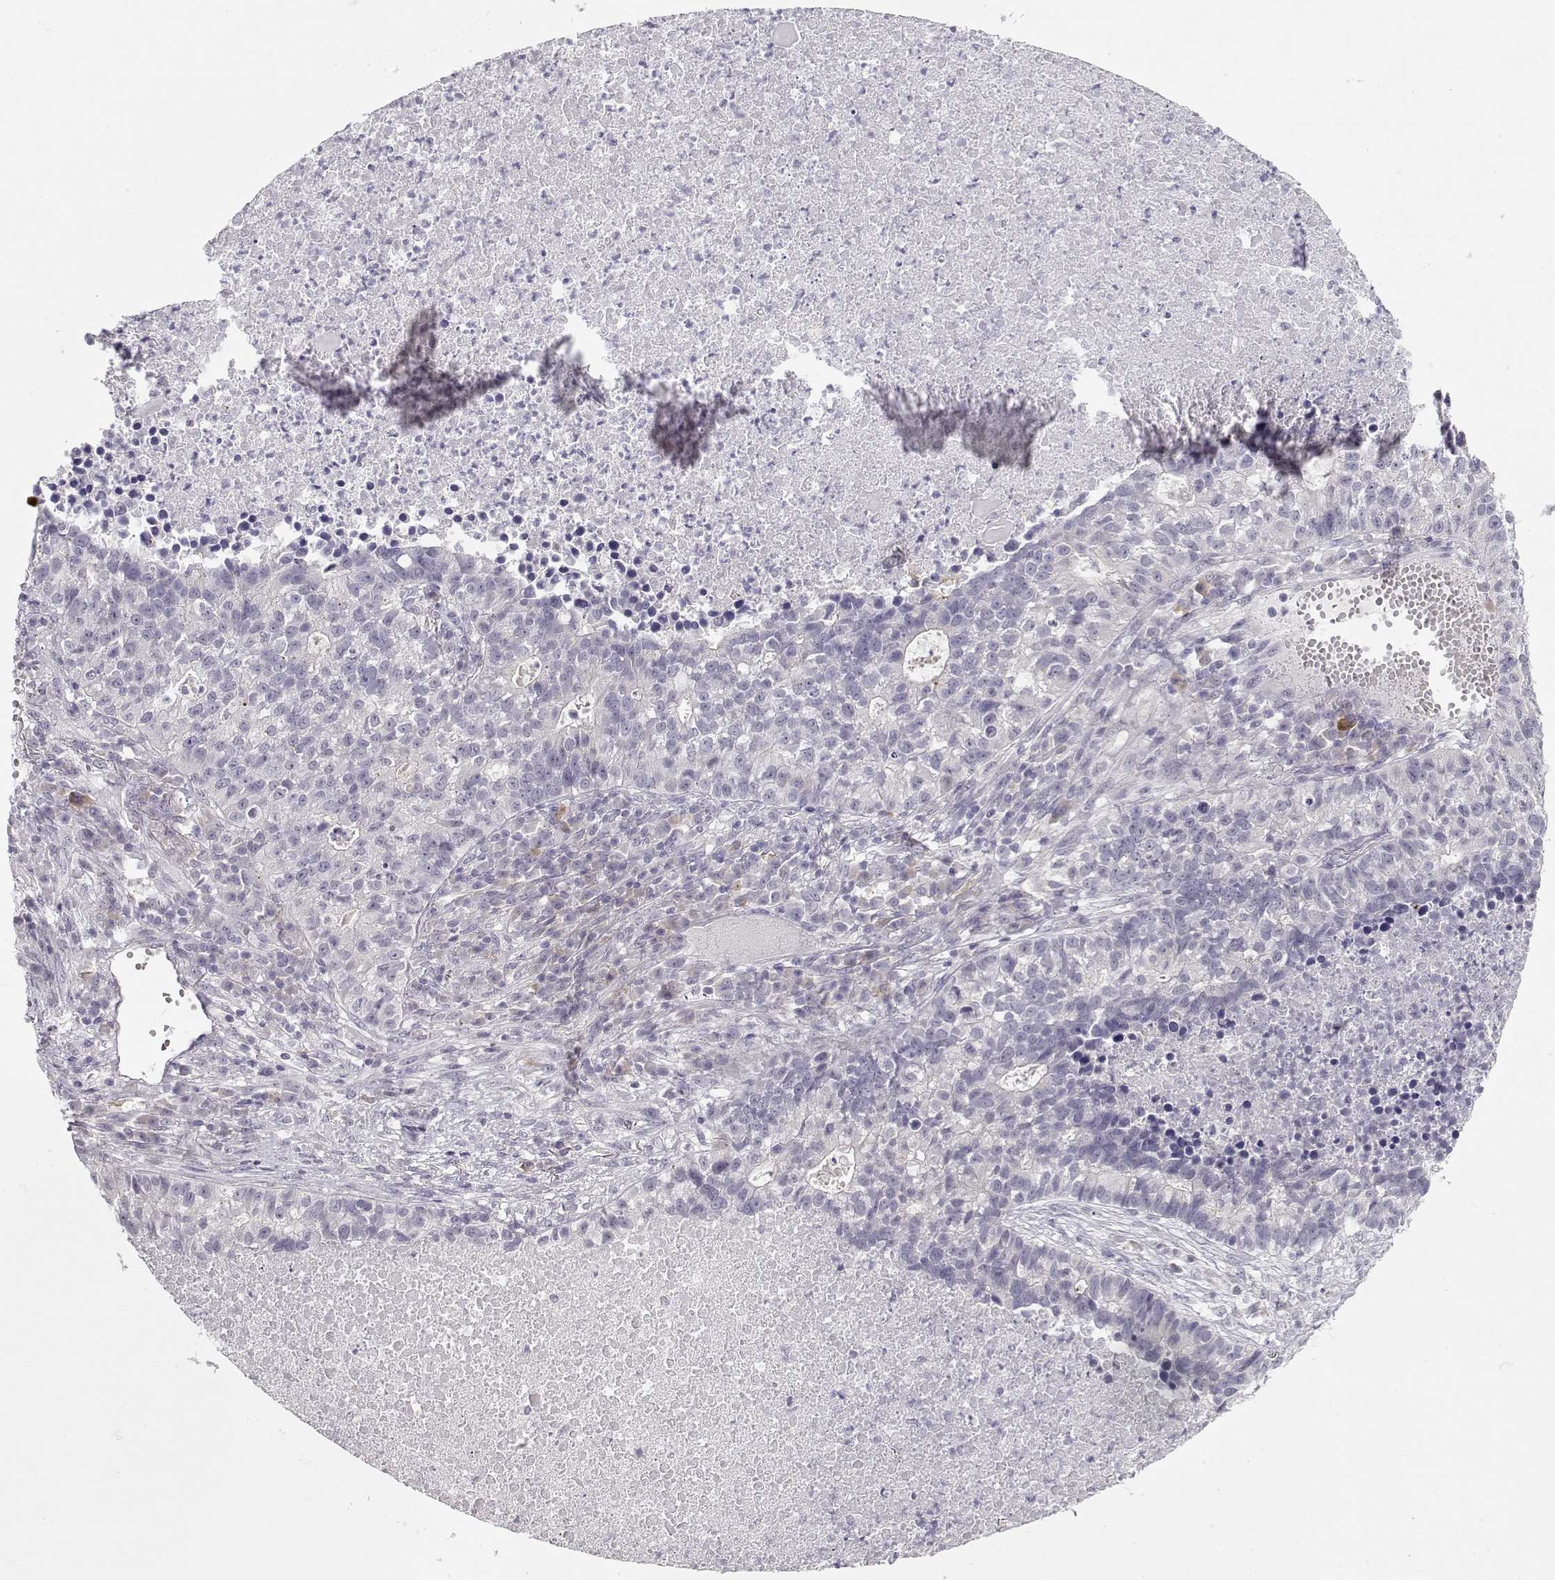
{"staining": {"intensity": "negative", "quantity": "none", "location": "none"}, "tissue": "lung cancer", "cell_type": "Tumor cells", "image_type": "cancer", "snomed": [{"axis": "morphology", "description": "Adenocarcinoma, NOS"}, {"axis": "topography", "description": "Lung"}], "caption": "Protein analysis of lung cancer (adenocarcinoma) demonstrates no significant expression in tumor cells. Nuclei are stained in blue.", "gene": "TTC26", "patient": {"sex": "male", "age": 57}}